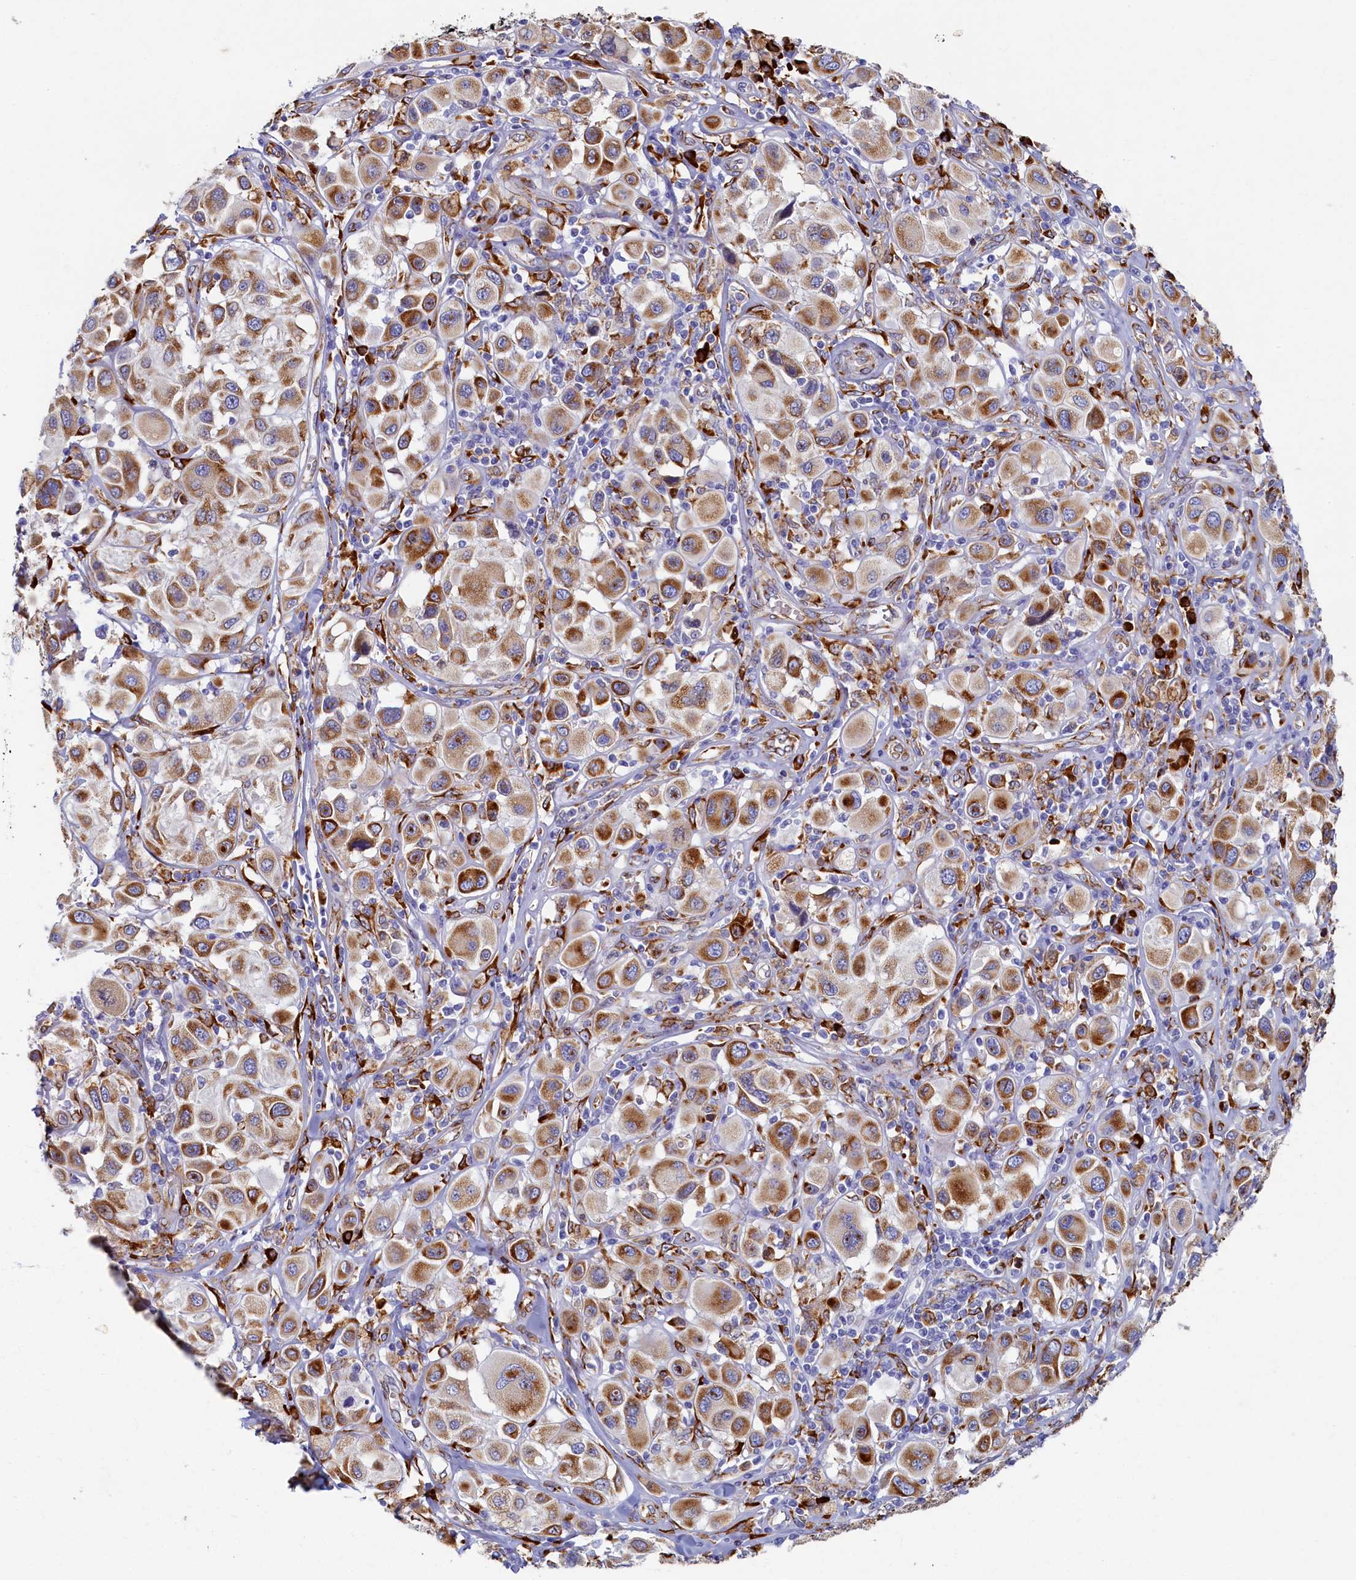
{"staining": {"intensity": "moderate", "quantity": ">75%", "location": "cytoplasmic/membranous"}, "tissue": "melanoma", "cell_type": "Tumor cells", "image_type": "cancer", "snomed": [{"axis": "morphology", "description": "Malignant melanoma, Metastatic site"}, {"axis": "topography", "description": "Skin"}], "caption": "High-magnification brightfield microscopy of melanoma stained with DAB (brown) and counterstained with hematoxylin (blue). tumor cells exhibit moderate cytoplasmic/membranous staining is appreciated in approximately>75% of cells. Using DAB (brown) and hematoxylin (blue) stains, captured at high magnification using brightfield microscopy.", "gene": "TMEM18", "patient": {"sex": "male", "age": 41}}